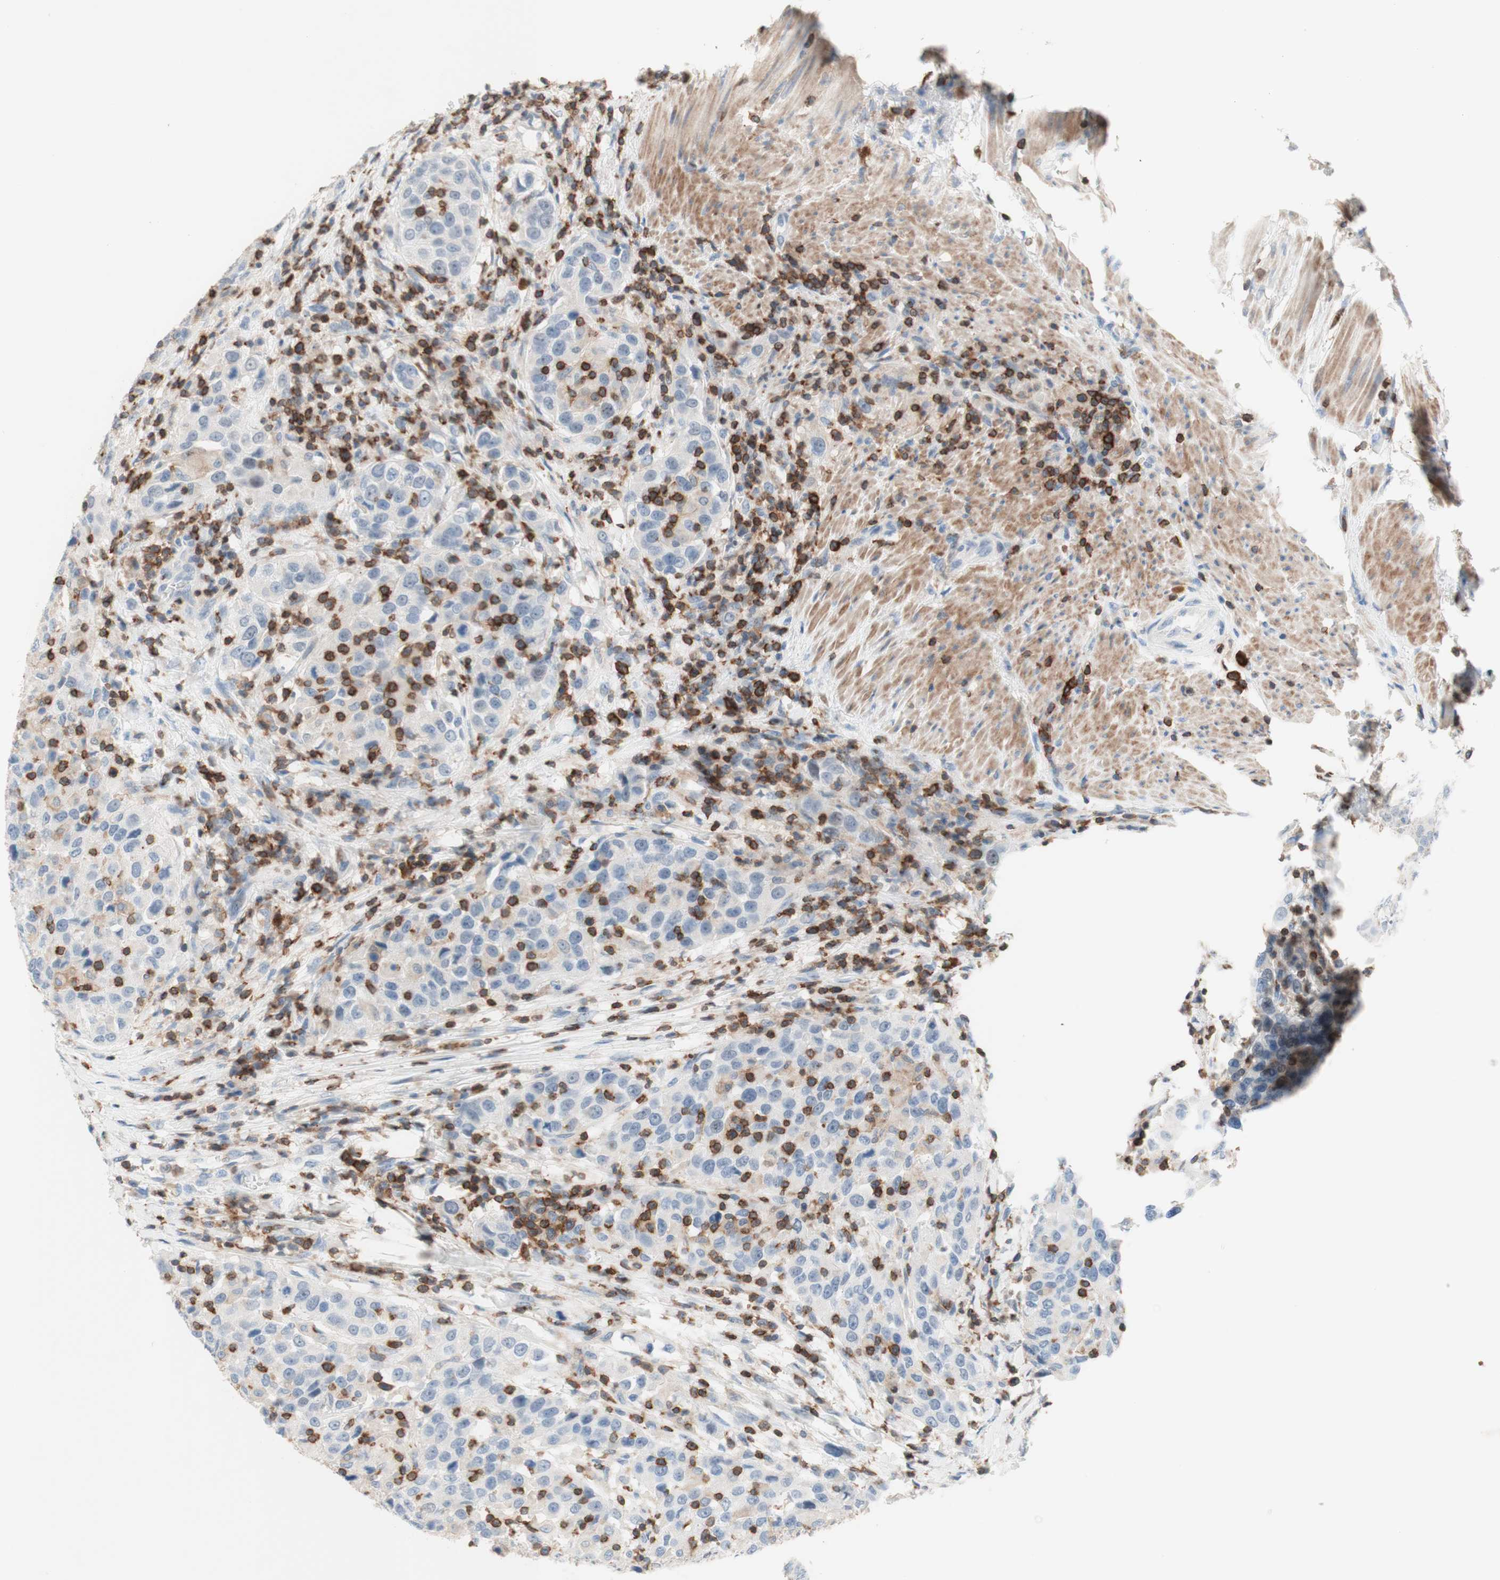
{"staining": {"intensity": "negative", "quantity": "none", "location": "none"}, "tissue": "urothelial cancer", "cell_type": "Tumor cells", "image_type": "cancer", "snomed": [{"axis": "morphology", "description": "Urothelial carcinoma, High grade"}, {"axis": "topography", "description": "Urinary bladder"}], "caption": "Immunohistochemical staining of human urothelial cancer shows no significant staining in tumor cells.", "gene": "SPINK6", "patient": {"sex": "female", "age": 80}}